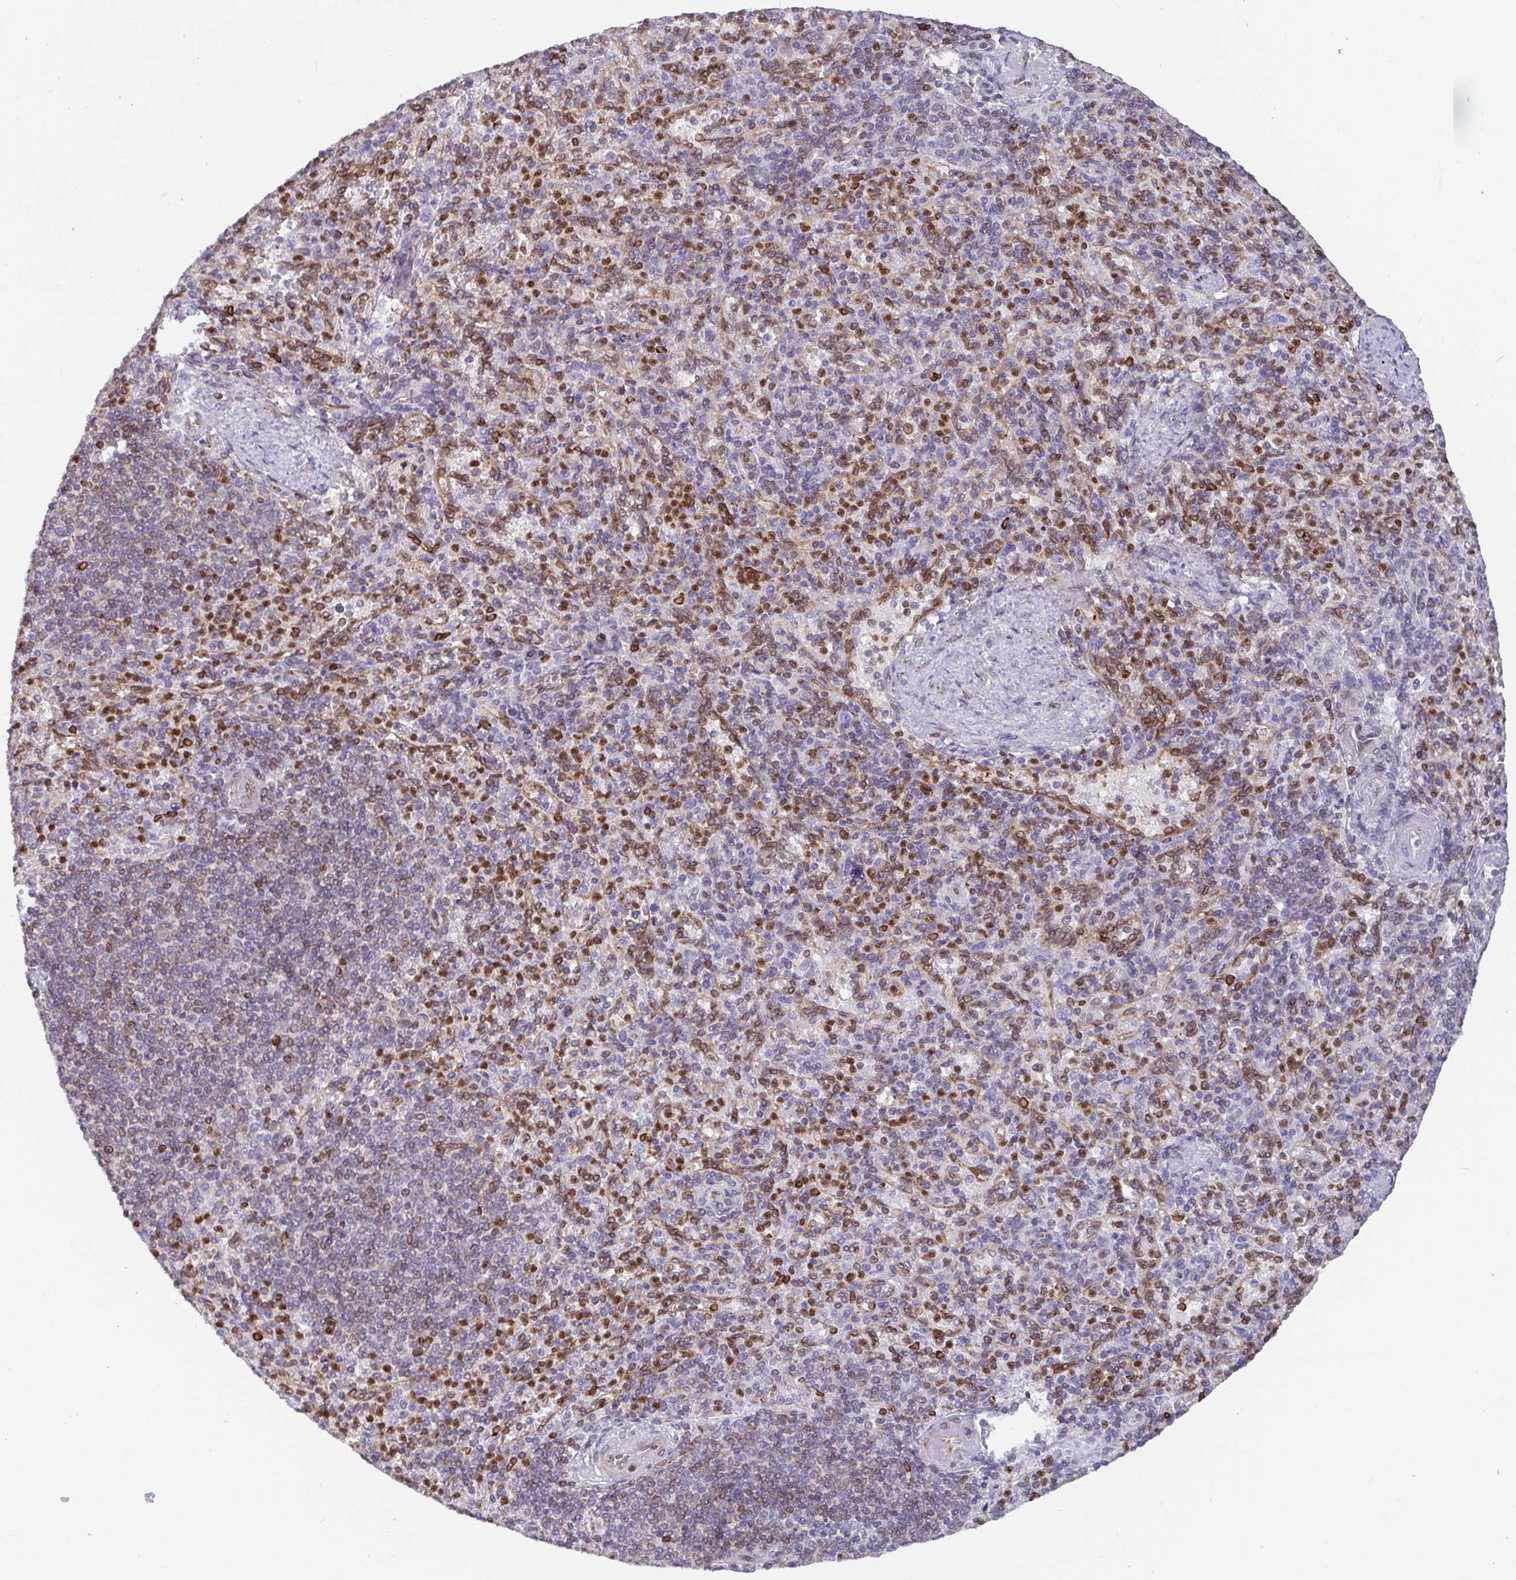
{"staining": {"intensity": "moderate", "quantity": "25%-75%", "location": "cytoplasmic/membranous,nuclear"}, "tissue": "spleen", "cell_type": "Cells in red pulp", "image_type": "normal", "snomed": [{"axis": "morphology", "description": "Normal tissue, NOS"}, {"axis": "topography", "description": "Spleen"}], "caption": "Moderate cytoplasmic/membranous,nuclear positivity for a protein is appreciated in approximately 25%-75% of cells in red pulp of benign spleen using immunohistochemistry.", "gene": "TP53I11", "patient": {"sex": "female", "age": 74}}